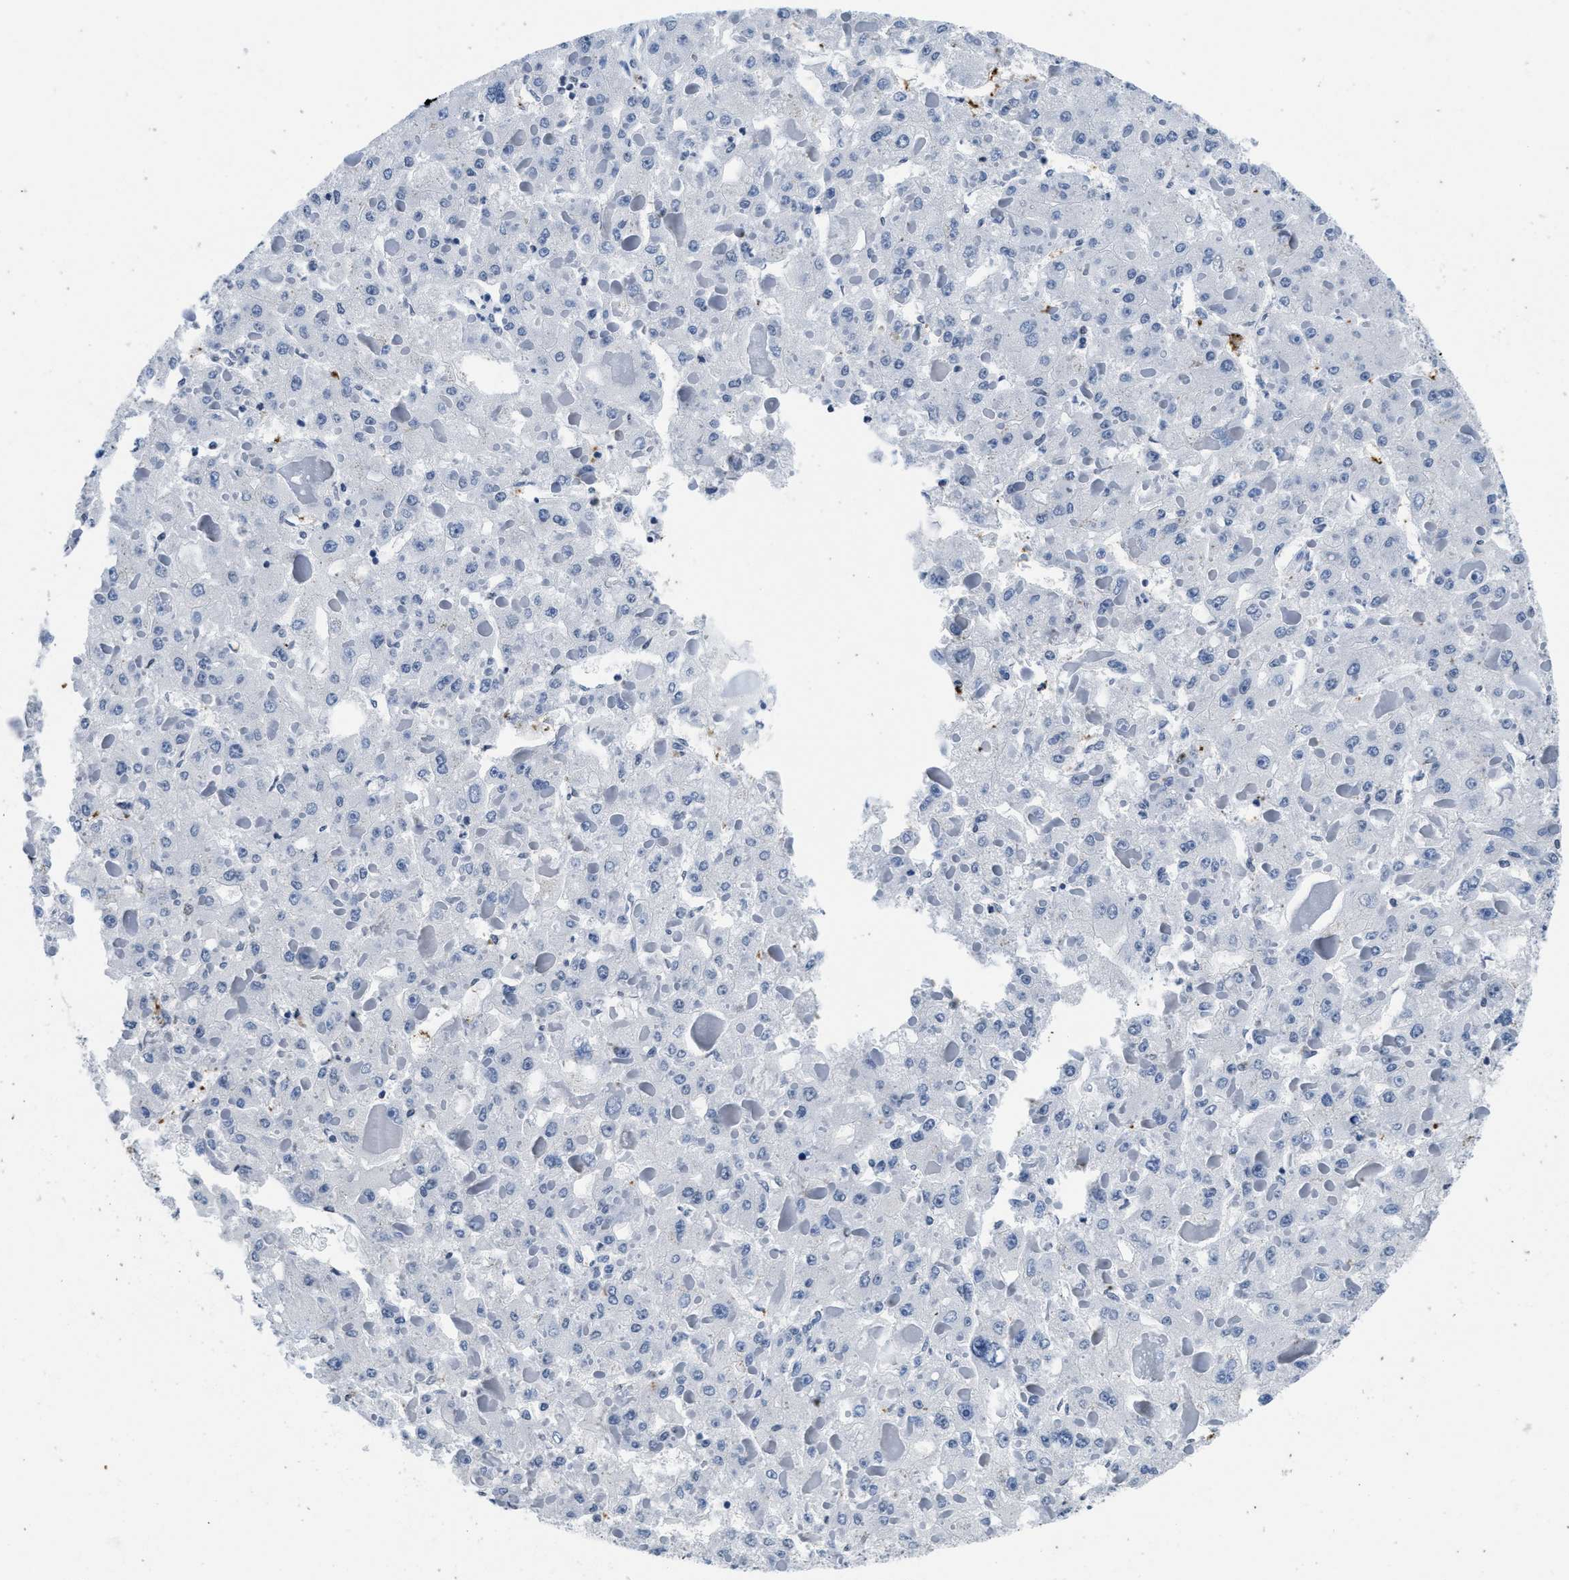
{"staining": {"intensity": "negative", "quantity": "none", "location": "none"}, "tissue": "liver cancer", "cell_type": "Tumor cells", "image_type": "cancer", "snomed": [{"axis": "morphology", "description": "Carcinoma, Hepatocellular, NOS"}, {"axis": "topography", "description": "Liver"}], "caption": "Immunohistochemistry (IHC) micrograph of liver cancer stained for a protein (brown), which reveals no expression in tumor cells.", "gene": "ITGA2B", "patient": {"sex": "female", "age": 73}}